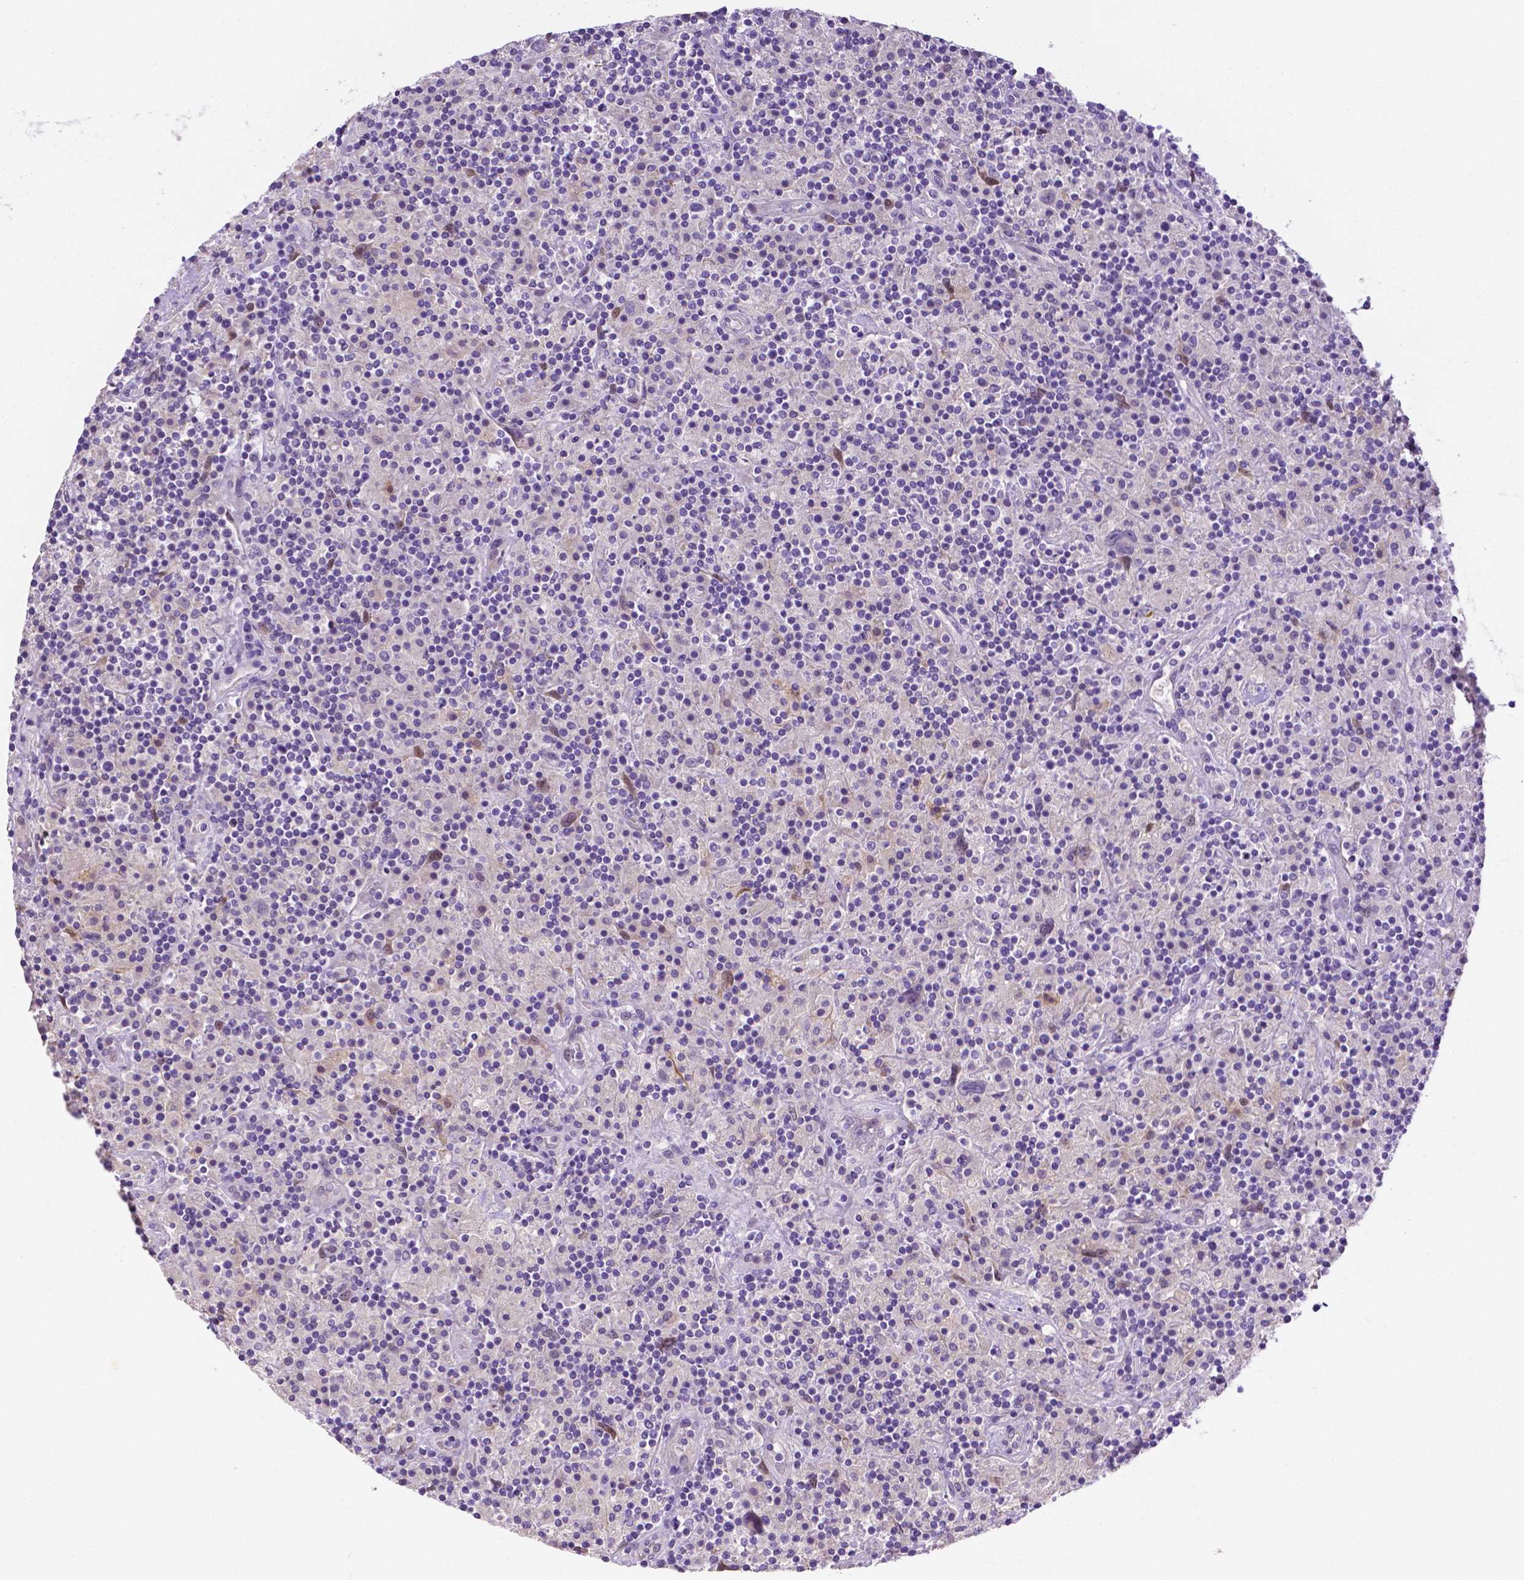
{"staining": {"intensity": "negative", "quantity": "none", "location": "none"}, "tissue": "lymphoma", "cell_type": "Tumor cells", "image_type": "cancer", "snomed": [{"axis": "morphology", "description": "Hodgkin's disease, NOS"}, {"axis": "topography", "description": "Lymph node"}], "caption": "Immunohistochemistry (IHC) of lymphoma reveals no staining in tumor cells.", "gene": "NXPH2", "patient": {"sex": "male", "age": 70}}